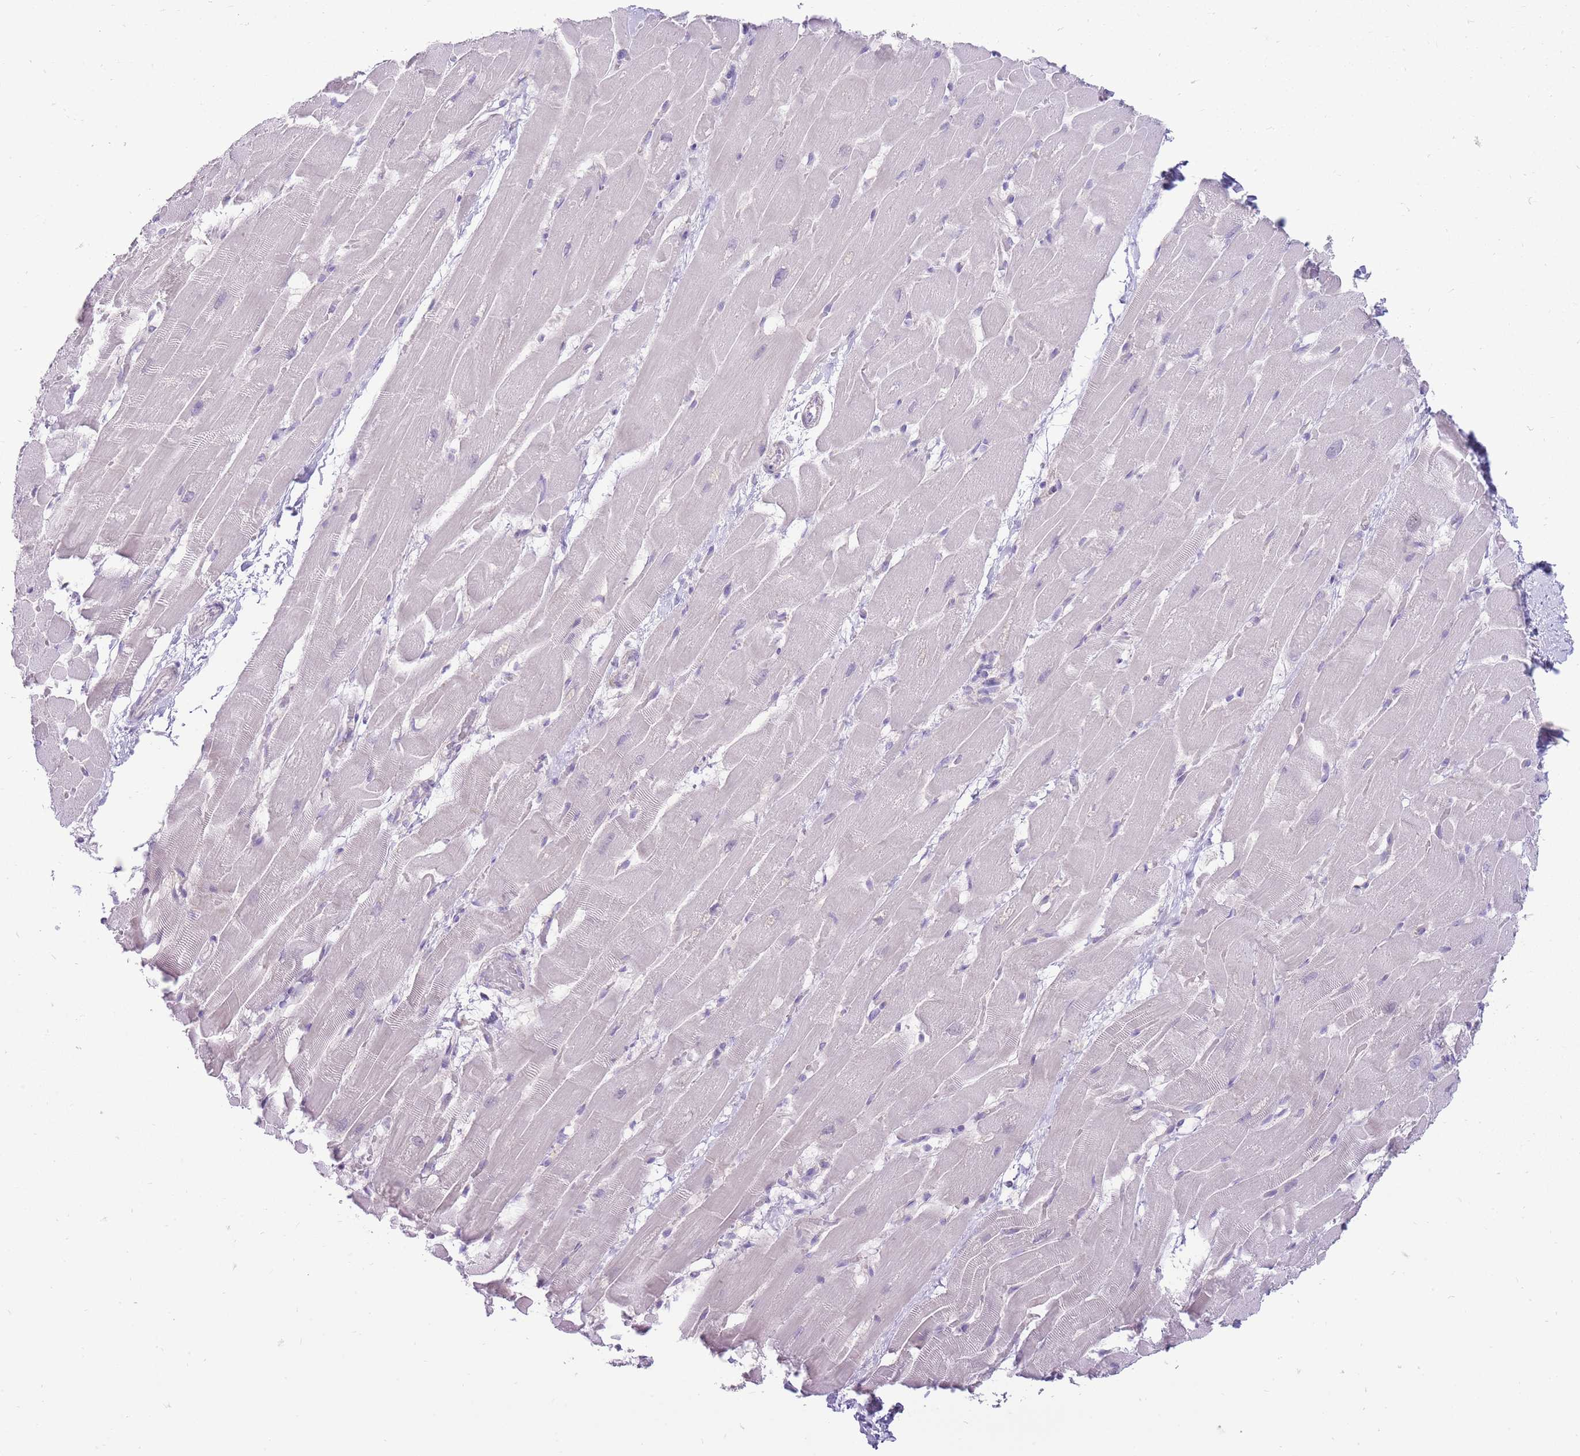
{"staining": {"intensity": "negative", "quantity": "none", "location": "none"}, "tissue": "heart muscle", "cell_type": "Cardiomyocytes", "image_type": "normal", "snomed": [{"axis": "morphology", "description": "Normal tissue, NOS"}, {"axis": "topography", "description": "Heart"}], "caption": "Immunohistochemistry (IHC) image of unremarkable human heart muscle stained for a protein (brown), which displays no expression in cardiomyocytes.", "gene": "ERICH4", "patient": {"sex": "male", "age": 37}}